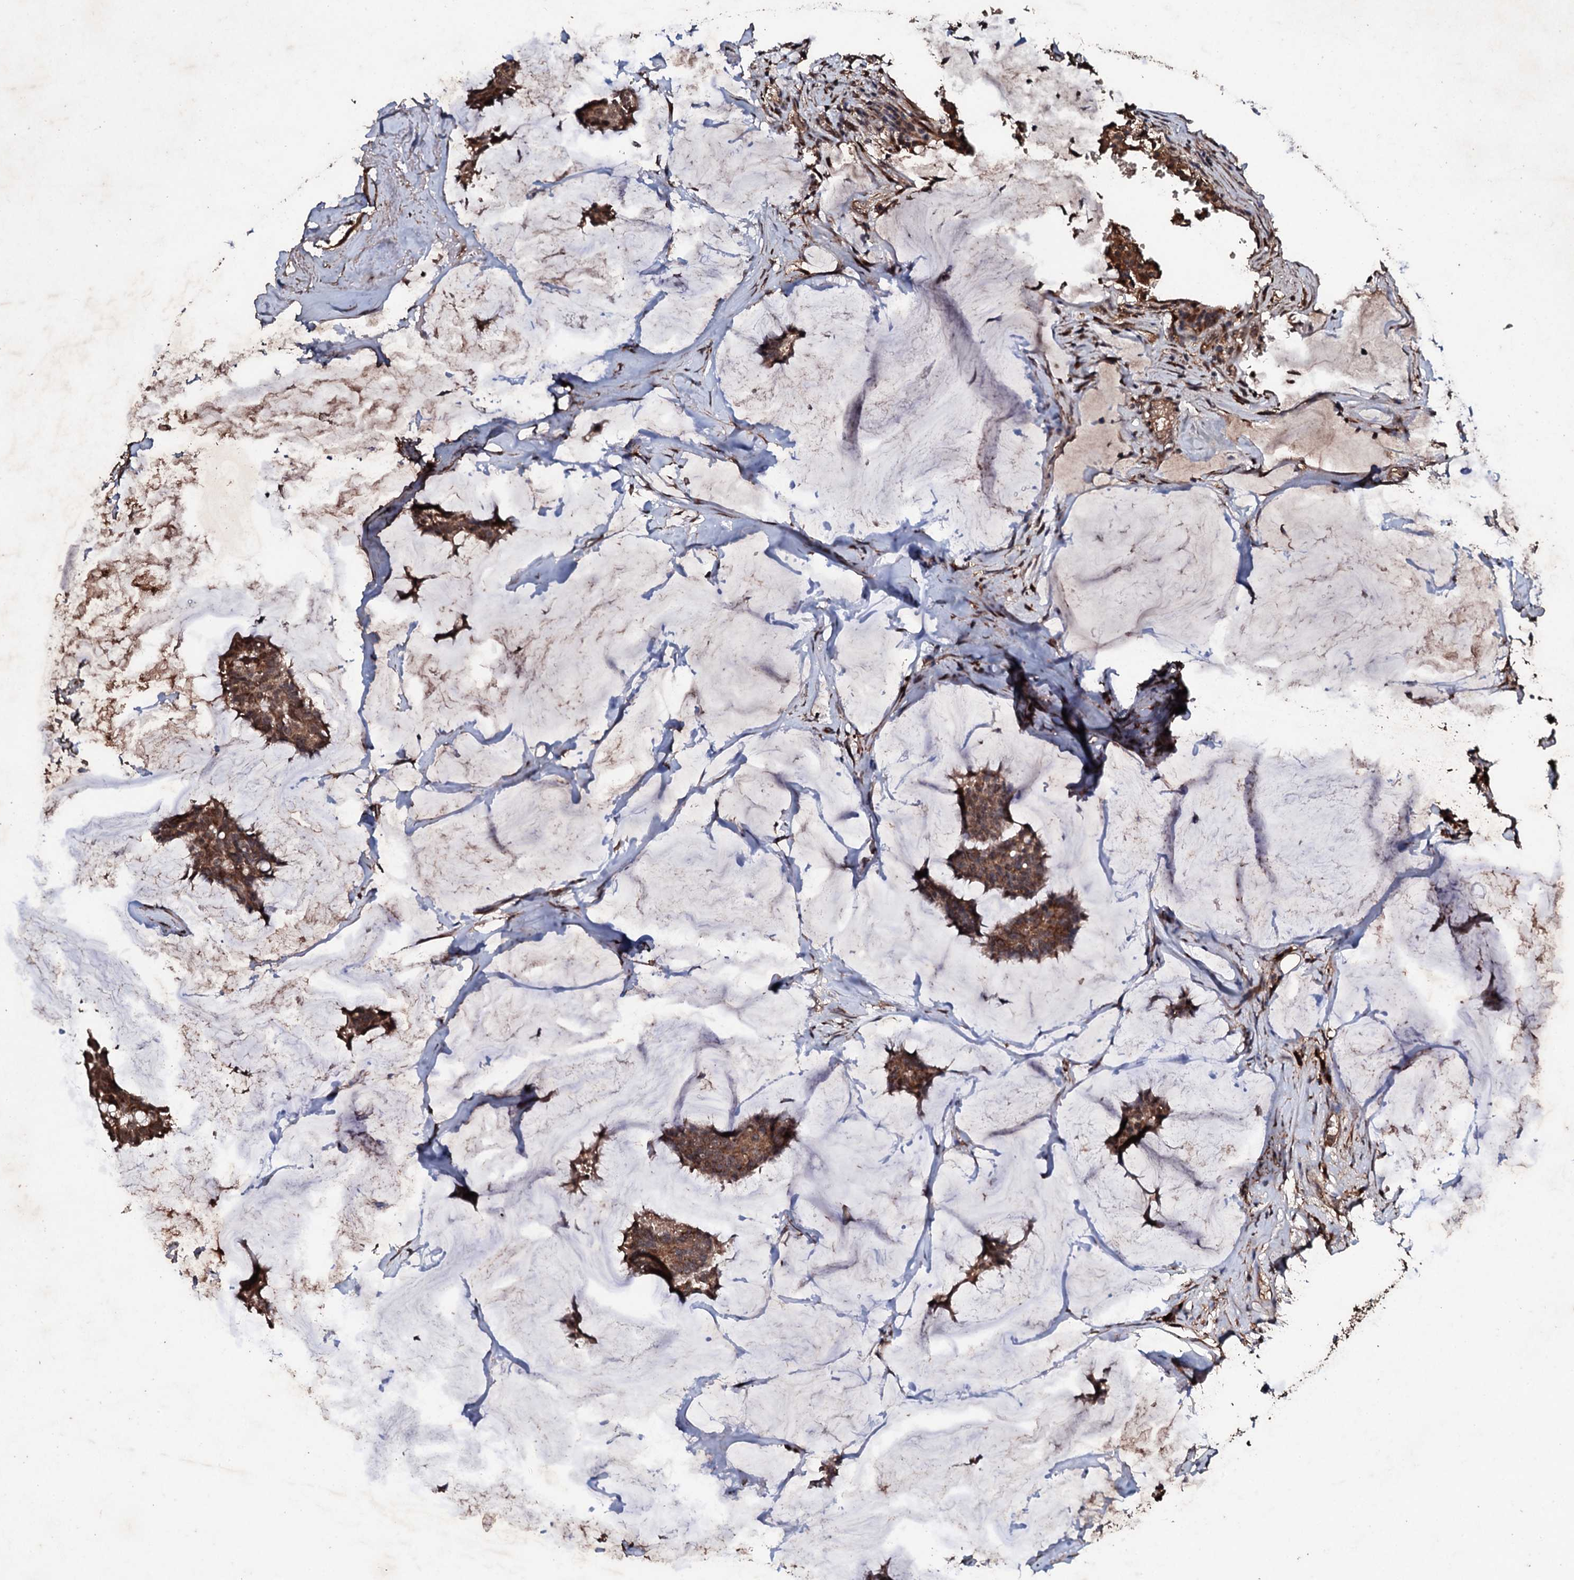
{"staining": {"intensity": "moderate", "quantity": ">75%", "location": "cytoplasmic/membranous"}, "tissue": "breast cancer", "cell_type": "Tumor cells", "image_type": "cancer", "snomed": [{"axis": "morphology", "description": "Duct carcinoma"}, {"axis": "topography", "description": "Breast"}], "caption": "An image of human breast cancer (infiltrating ductal carcinoma) stained for a protein displays moderate cytoplasmic/membranous brown staining in tumor cells.", "gene": "FAM111A", "patient": {"sex": "female", "age": 93}}